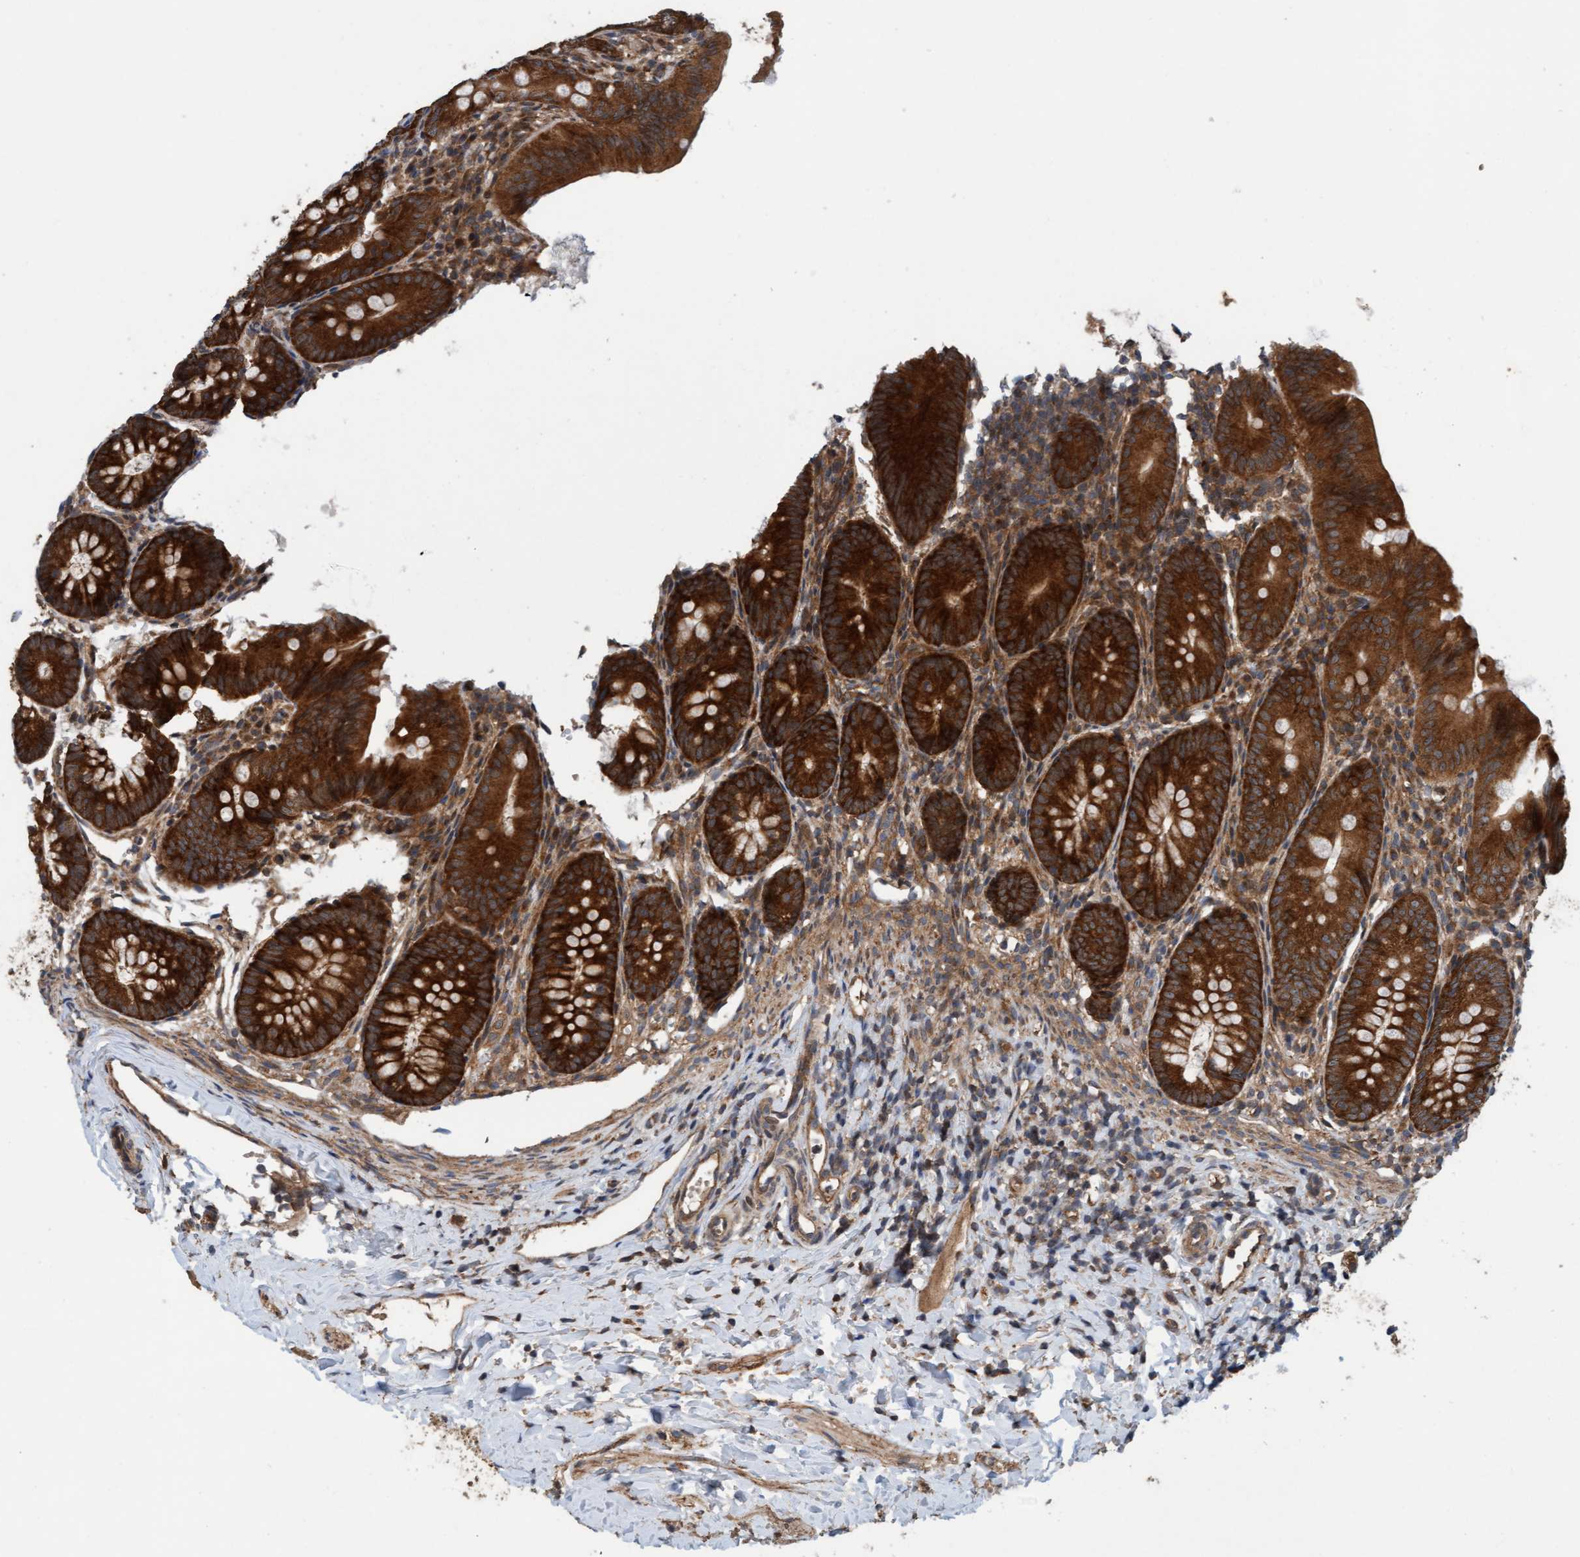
{"staining": {"intensity": "strong", "quantity": ">75%", "location": "cytoplasmic/membranous"}, "tissue": "appendix", "cell_type": "Glandular cells", "image_type": "normal", "snomed": [{"axis": "morphology", "description": "Normal tissue, NOS"}, {"axis": "topography", "description": "Appendix"}], "caption": "The histopathology image exhibits staining of unremarkable appendix, revealing strong cytoplasmic/membranous protein positivity (brown color) within glandular cells. The staining is performed using DAB brown chromogen to label protein expression. The nuclei are counter-stained blue using hematoxylin.", "gene": "MLXIP", "patient": {"sex": "male", "age": 1}}